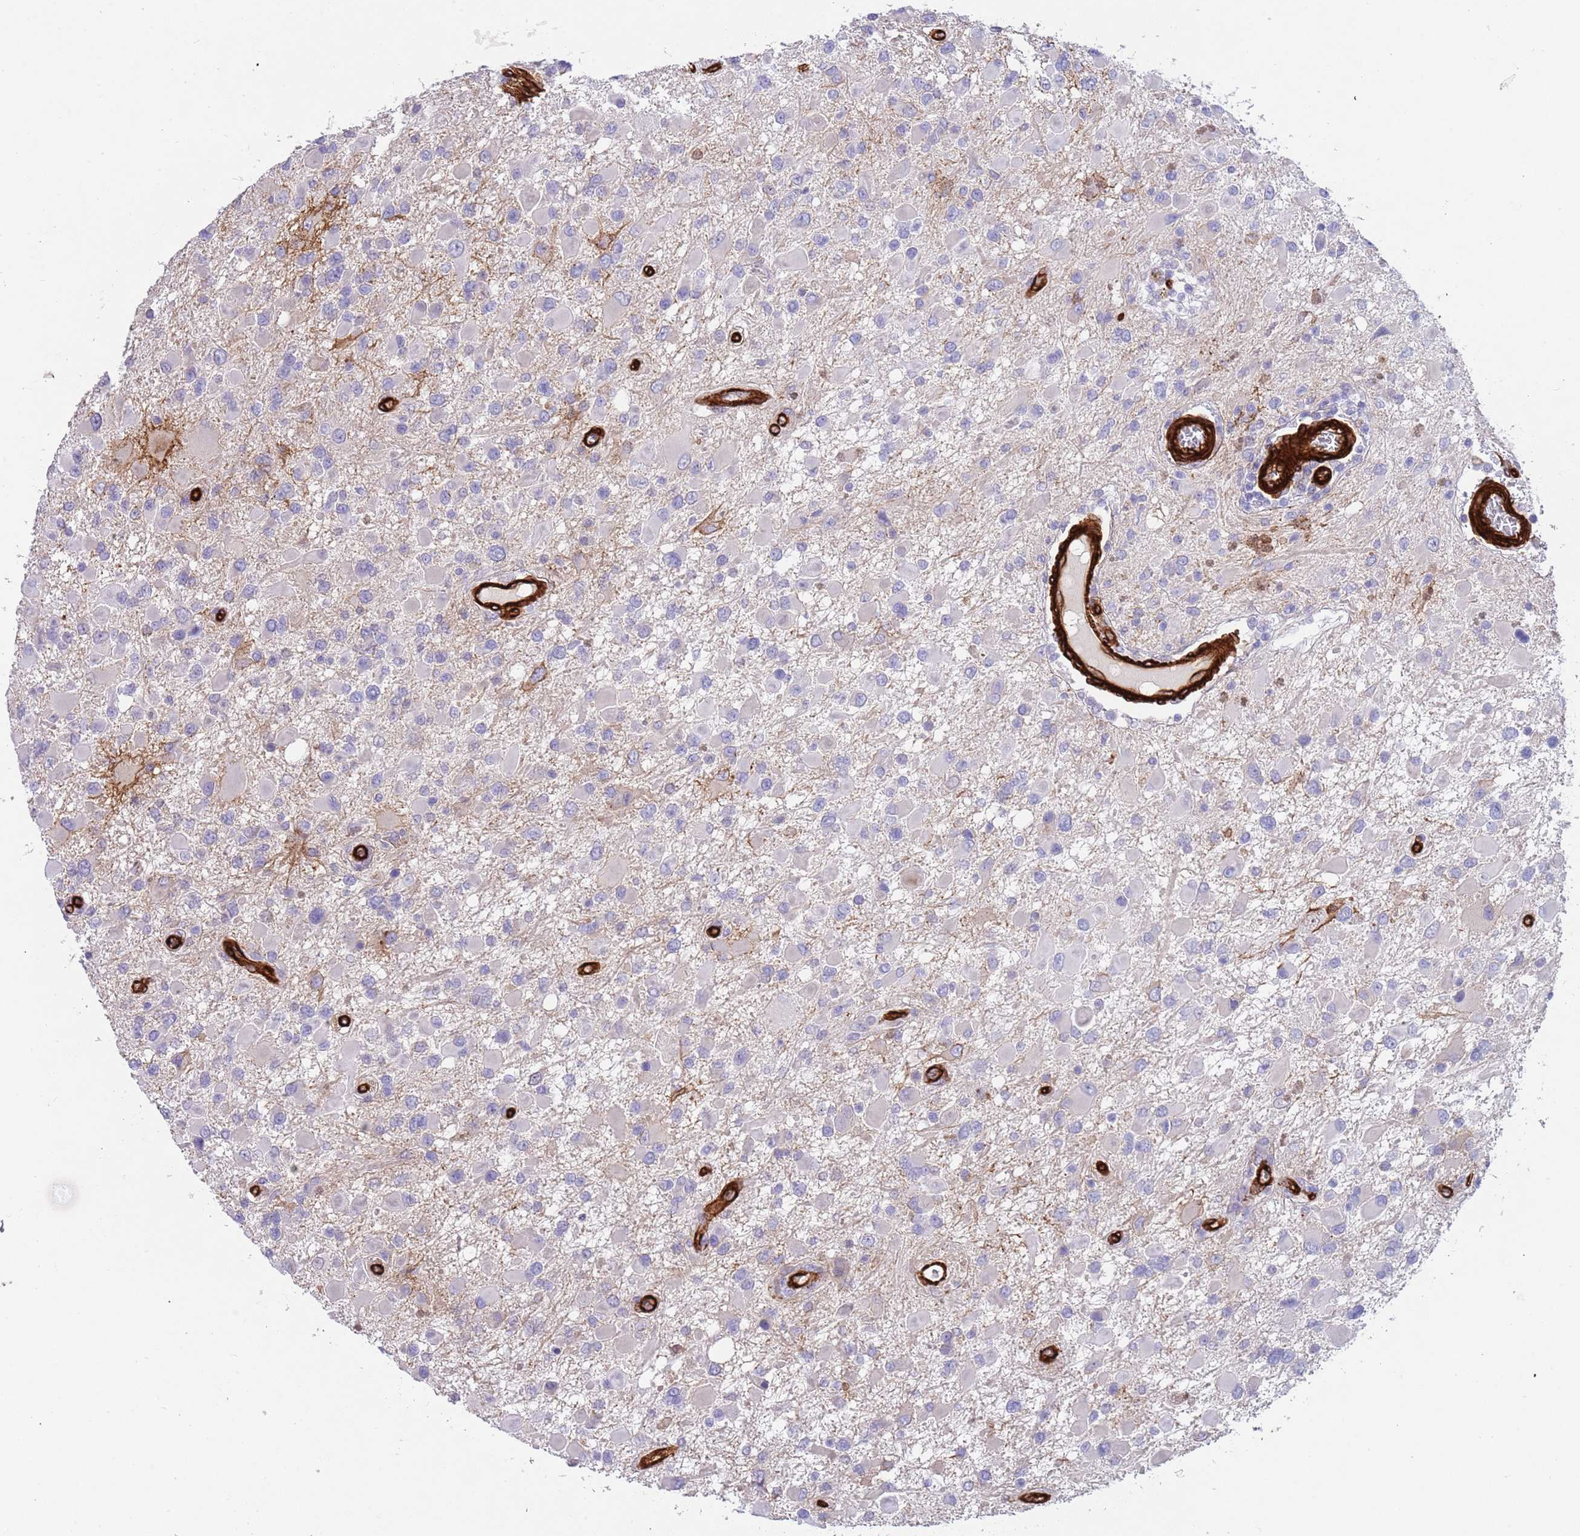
{"staining": {"intensity": "negative", "quantity": "none", "location": "none"}, "tissue": "glioma", "cell_type": "Tumor cells", "image_type": "cancer", "snomed": [{"axis": "morphology", "description": "Glioma, malignant, High grade"}, {"axis": "topography", "description": "Brain"}], "caption": "Immunohistochemistry of glioma exhibits no expression in tumor cells. (Brightfield microscopy of DAB IHC at high magnification).", "gene": "CAV2", "patient": {"sex": "male", "age": 53}}